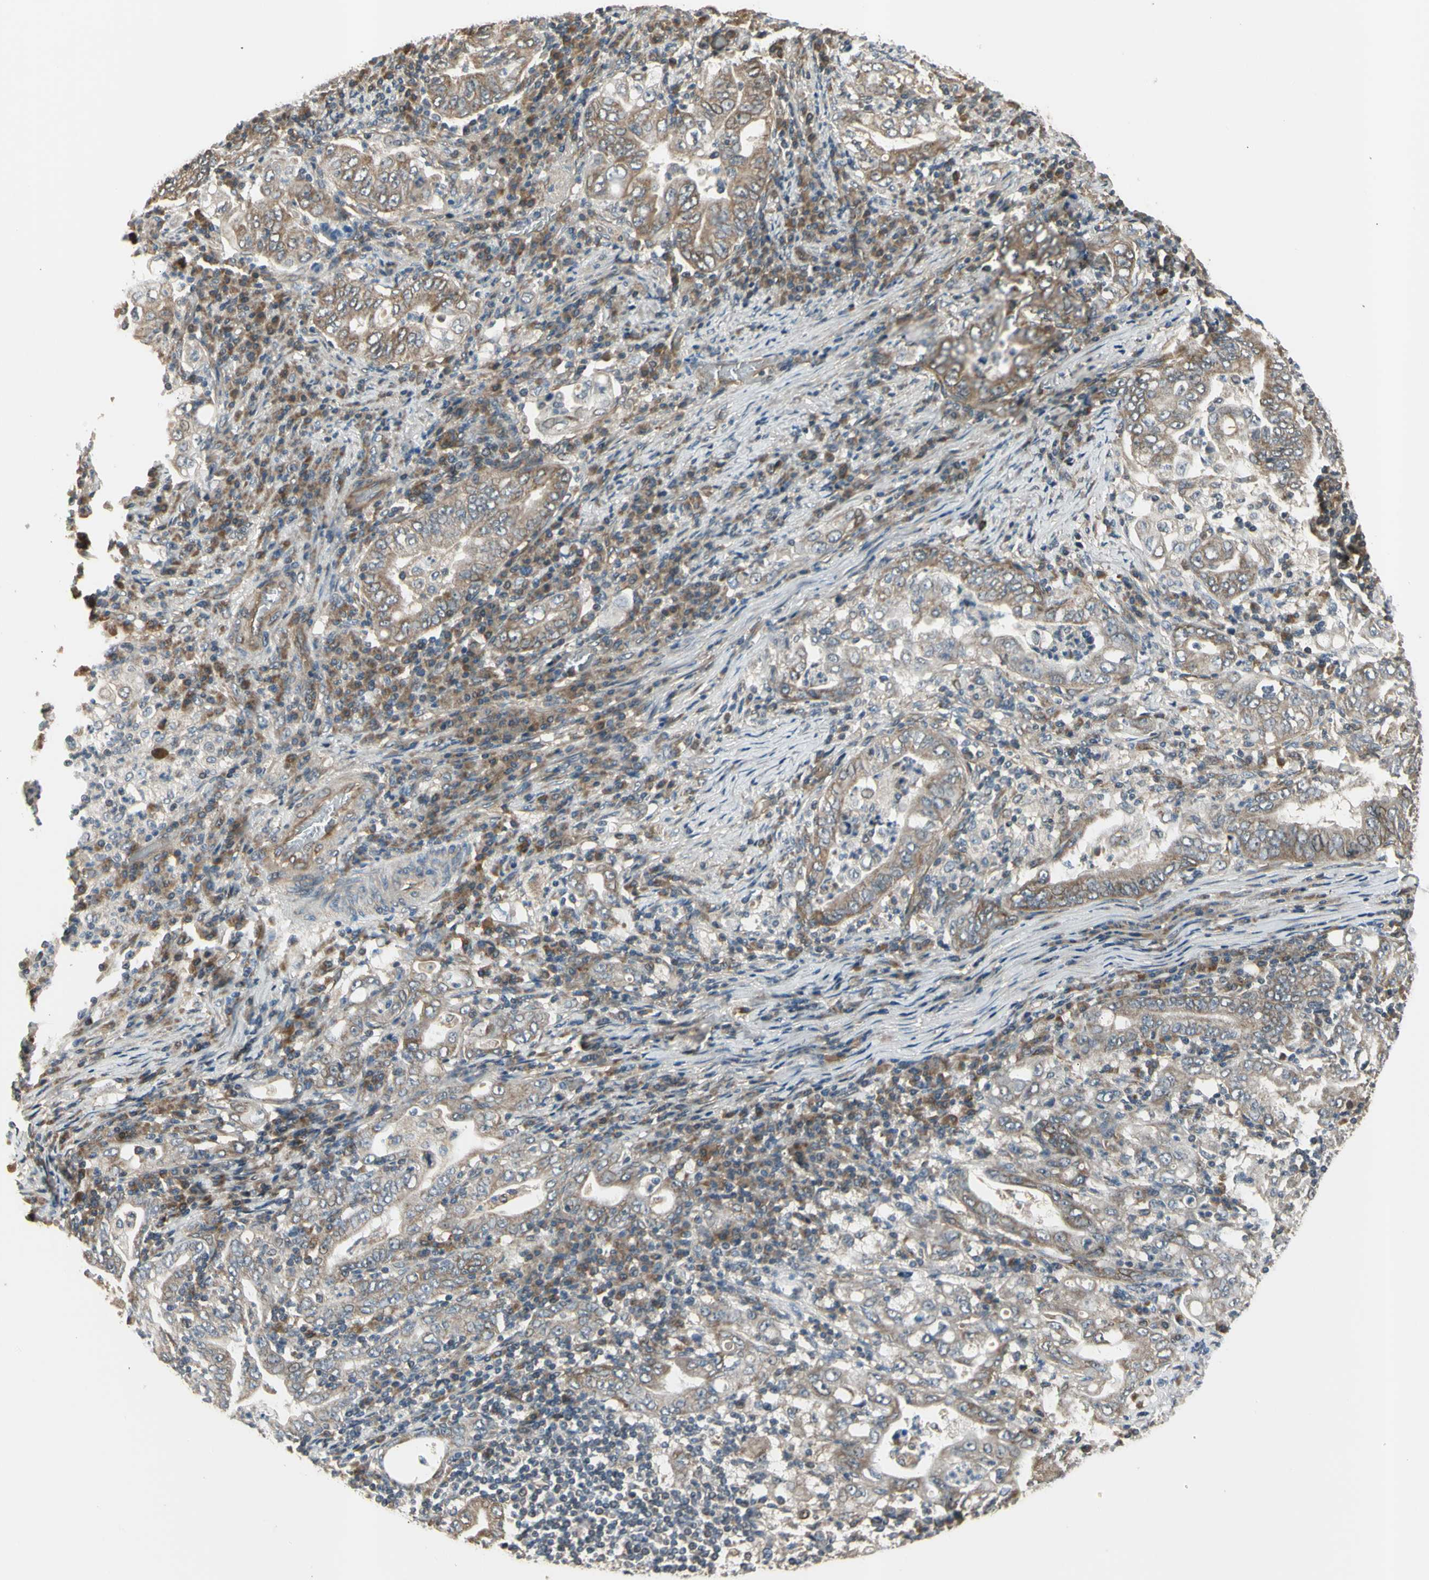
{"staining": {"intensity": "weak", "quantity": "25%-75%", "location": "cytoplasmic/membranous"}, "tissue": "stomach cancer", "cell_type": "Tumor cells", "image_type": "cancer", "snomed": [{"axis": "morphology", "description": "Normal tissue, NOS"}, {"axis": "morphology", "description": "Adenocarcinoma, NOS"}, {"axis": "topography", "description": "Esophagus"}, {"axis": "topography", "description": "Stomach, upper"}, {"axis": "topography", "description": "Peripheral nerve tissue"}], "caption": "This image demonstrates stomach cancer stained with immunohistochemistry to label a protein in brown. The cytoplasmic/membranous of tumor cells show weak positivity for the protein. Nuclei are counter-stained blue.", "gene": "EFNB2", "patient": {"sex": "male", "age": 62}}